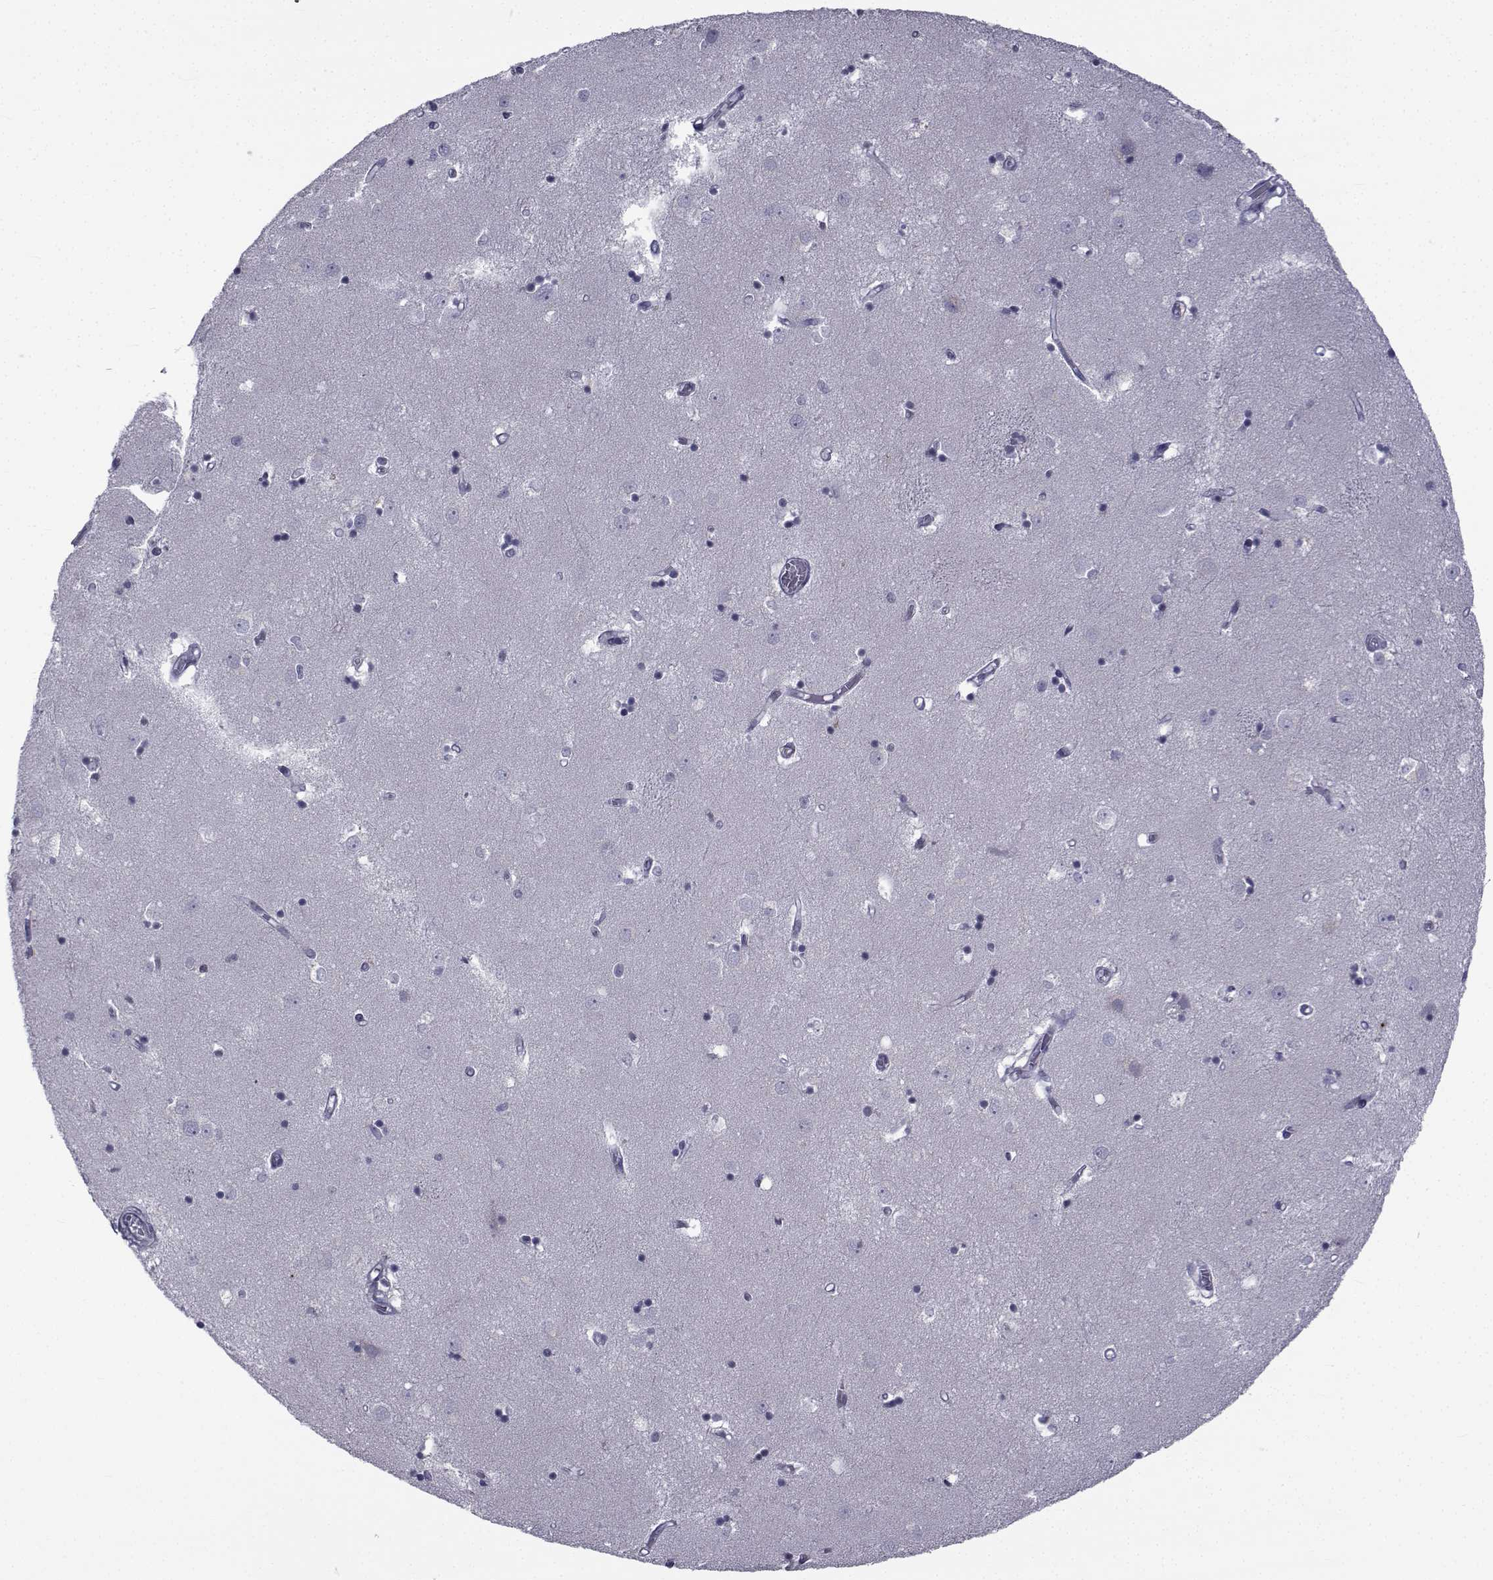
{"staining": {"intensity": "negative", "quantity": "none", "location": "none"}, "tissue": "caudate", "cell_type": "Glial cells", "image_type": "normal", "snomed": [{"axis": "morphology", "description": "Normal tissue, NOS"}, {"axis": "topography", "description": "Lateral ventricle wall"}], "caption": "High power microscopy histopathology image of an immunohistochemistry photomicrograph of unremarkable caudate, revealing no significant positivity in glial cells.", "gene": "PAX2", "patient": {"sex": "male", "age": 54}}